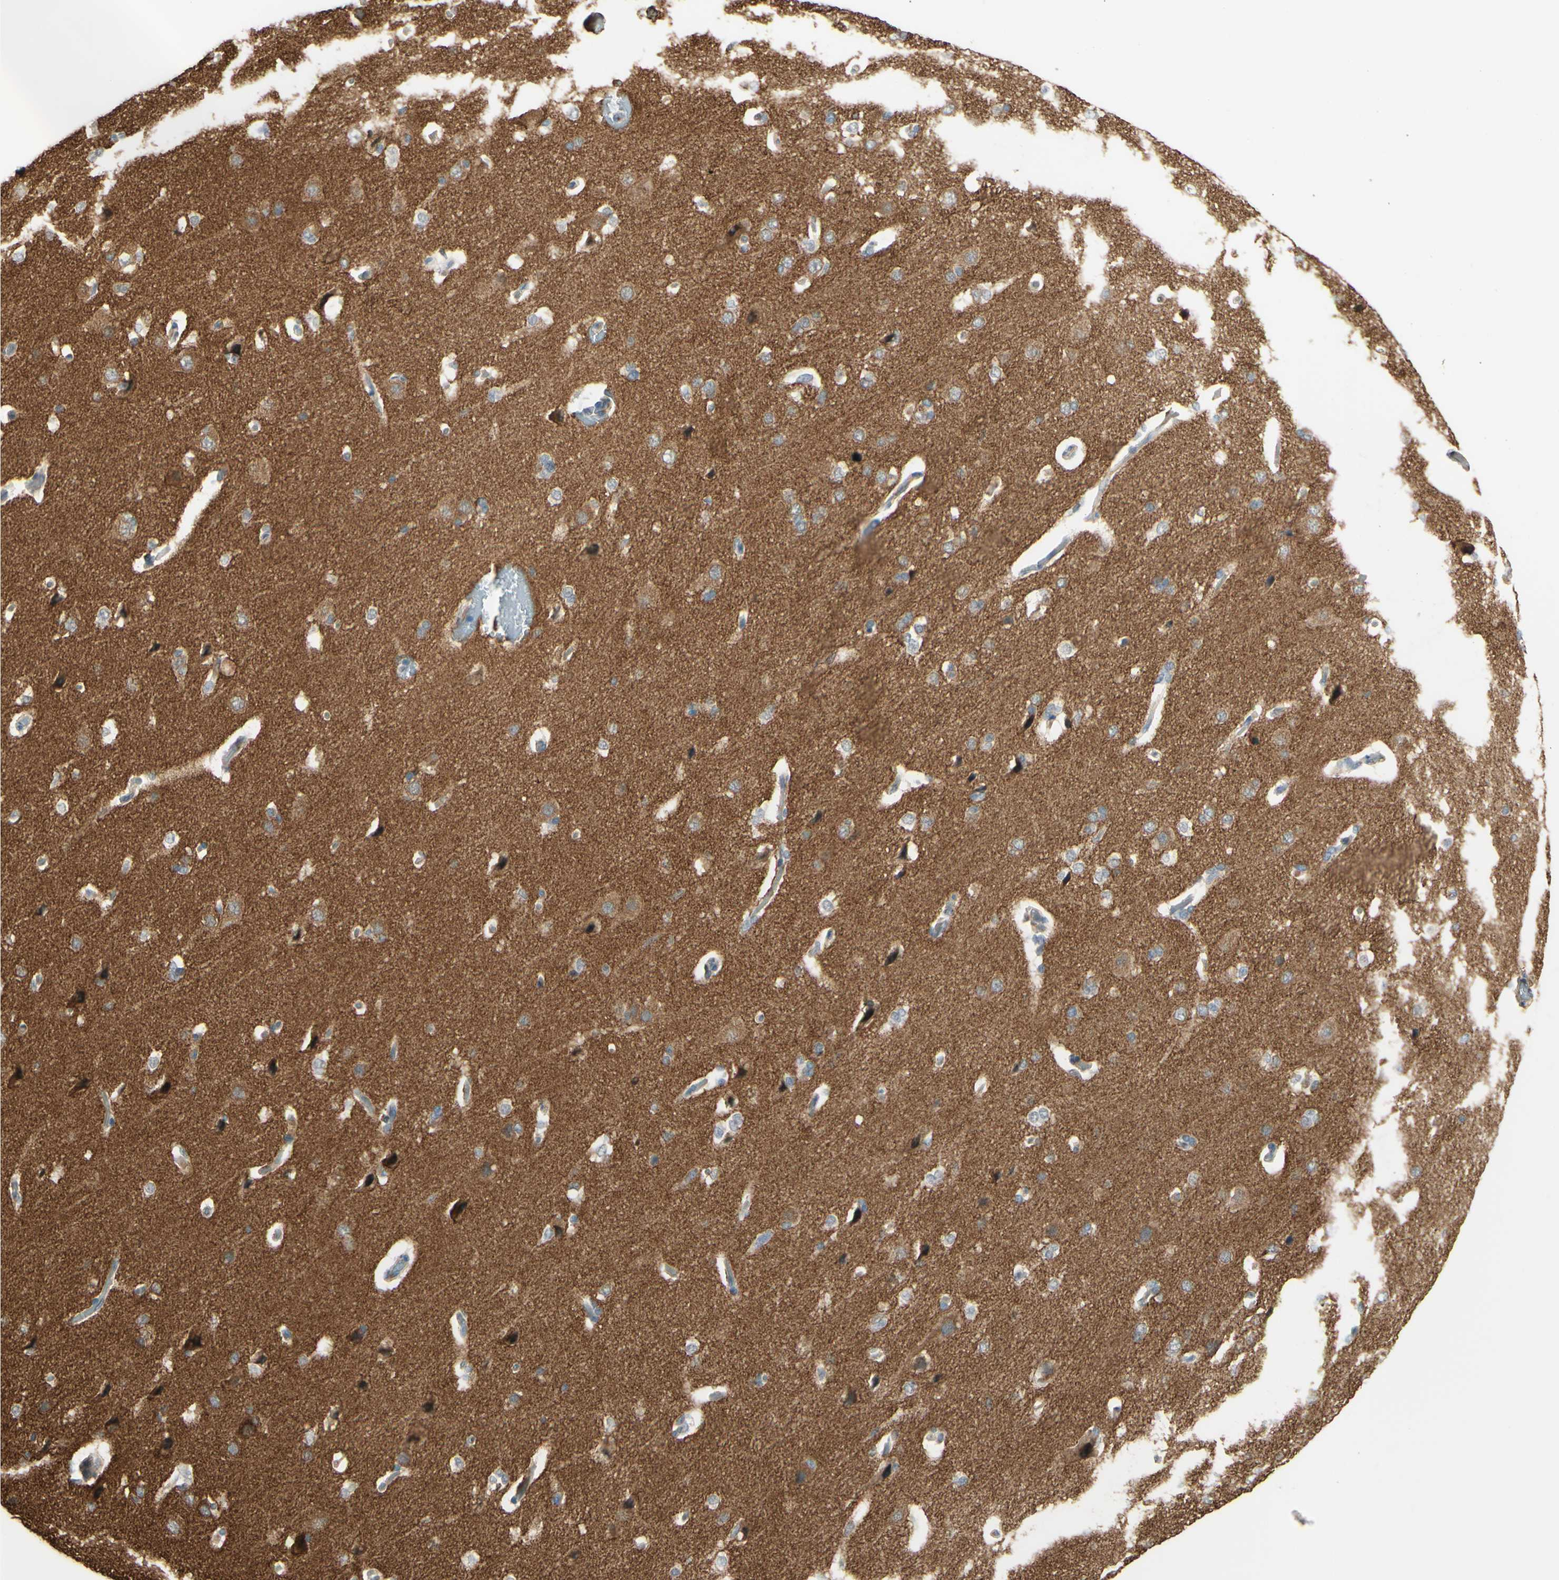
{"staining": {"intensity": "weak", "quantity": ">75%", "location": "cytoplasmic/membranous"}, "tissue": "cerebral cortex", "cell_type": "Endothelial cells", "image_type": "normal", "snomed": [{"axis": "morphology", "description": "Normal tissue, NOS"}, {"axis": "topography", "description": "Cerebral cortex"}], "caption": "Protein expression by IHC reveals weak cytoplasmic/membranous expression in about >75% of endothelial cells in benign cerebral cortex.", "gene": "ANGPT2", "patient": {"sex": "male", "age": 62}}